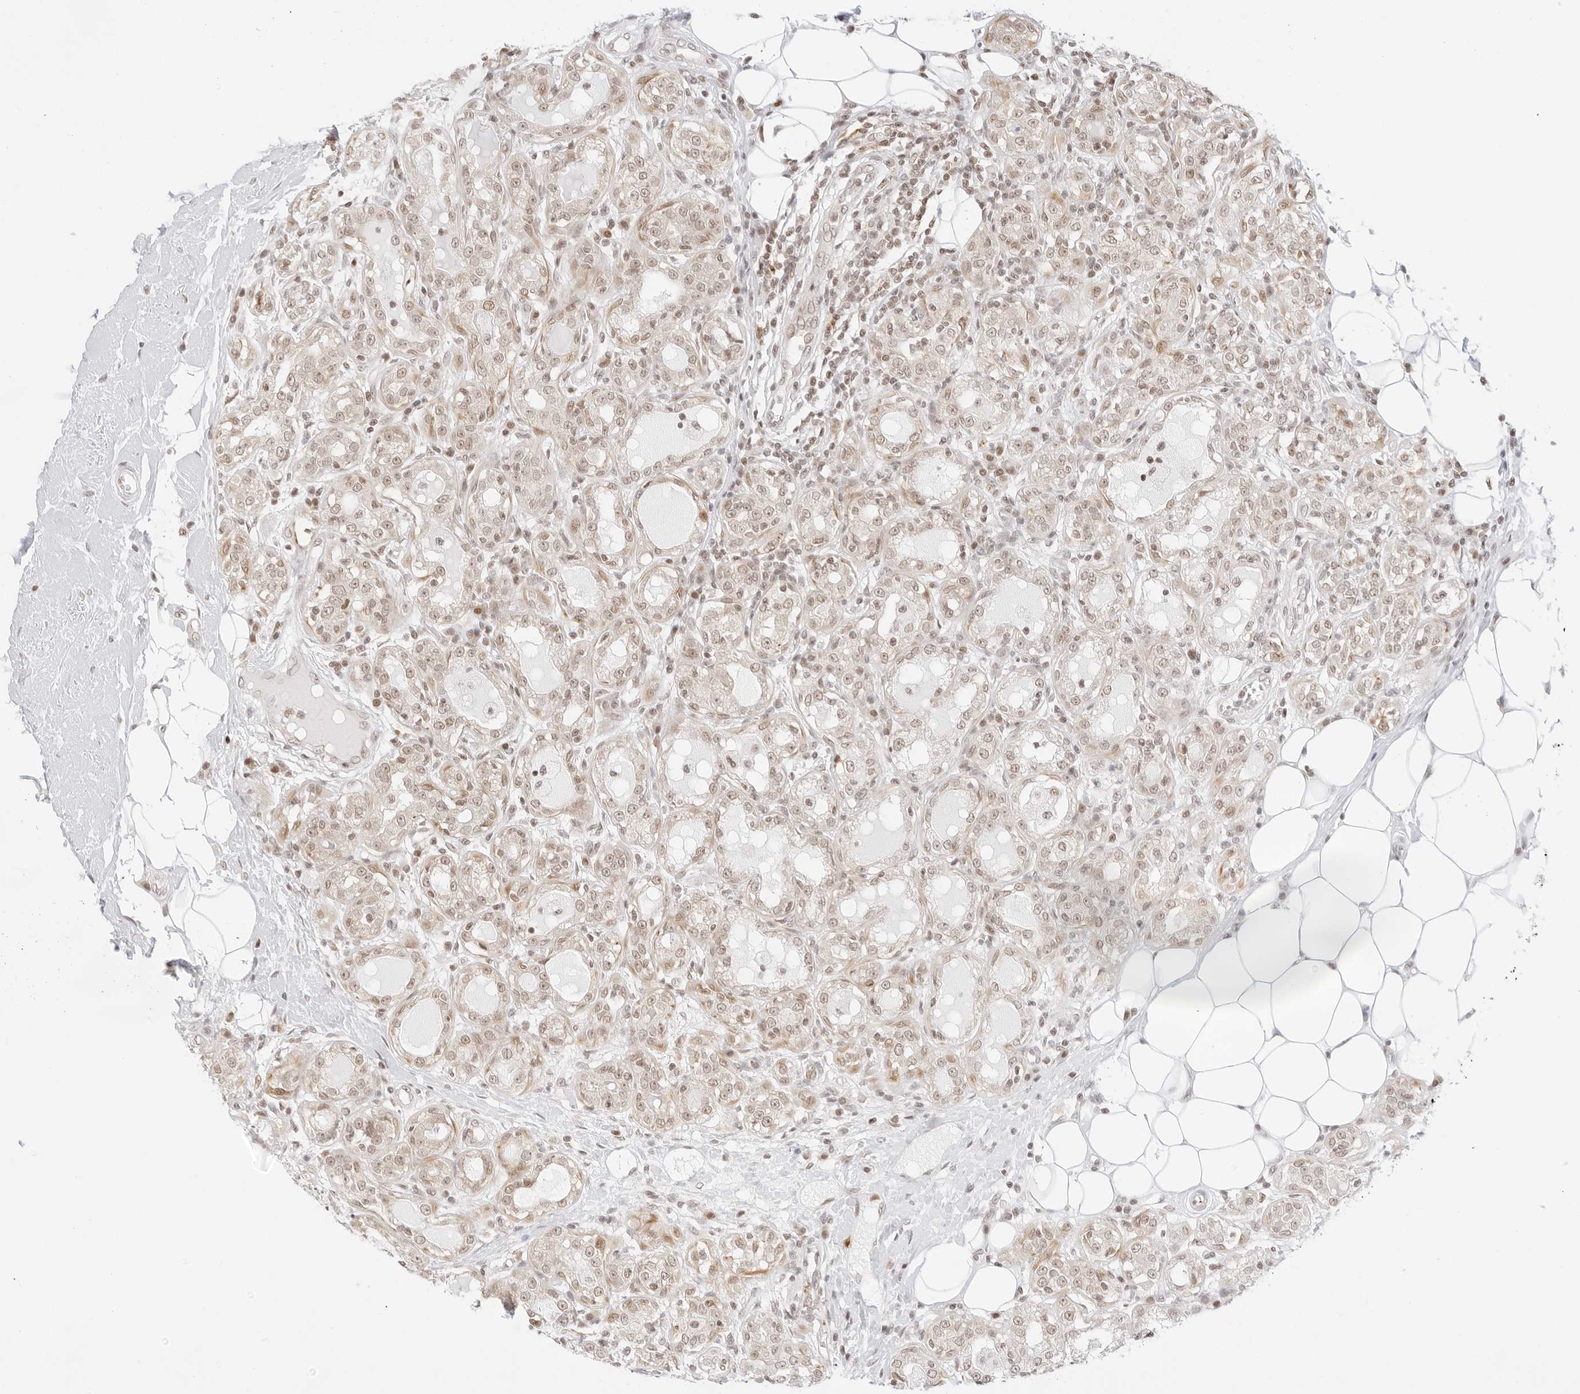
{"staining": {"intensity": "weak", "quantity": ">75%", "location": "nuclear"}, "tissue": "breast cancer", "cell_type": "Tumor cells", "image_type": "cancer", "snomed": [{"axis": "morphology", "description": "Duct carcinoma"}, {"axis": "topography", "description": "Breast"}], "caption": "Tumor cells display weak nuclear positivity in about >75% of cells in breast cancer.", "gene": "GNAS", "patient": {"sex": "female", "age": 27}}